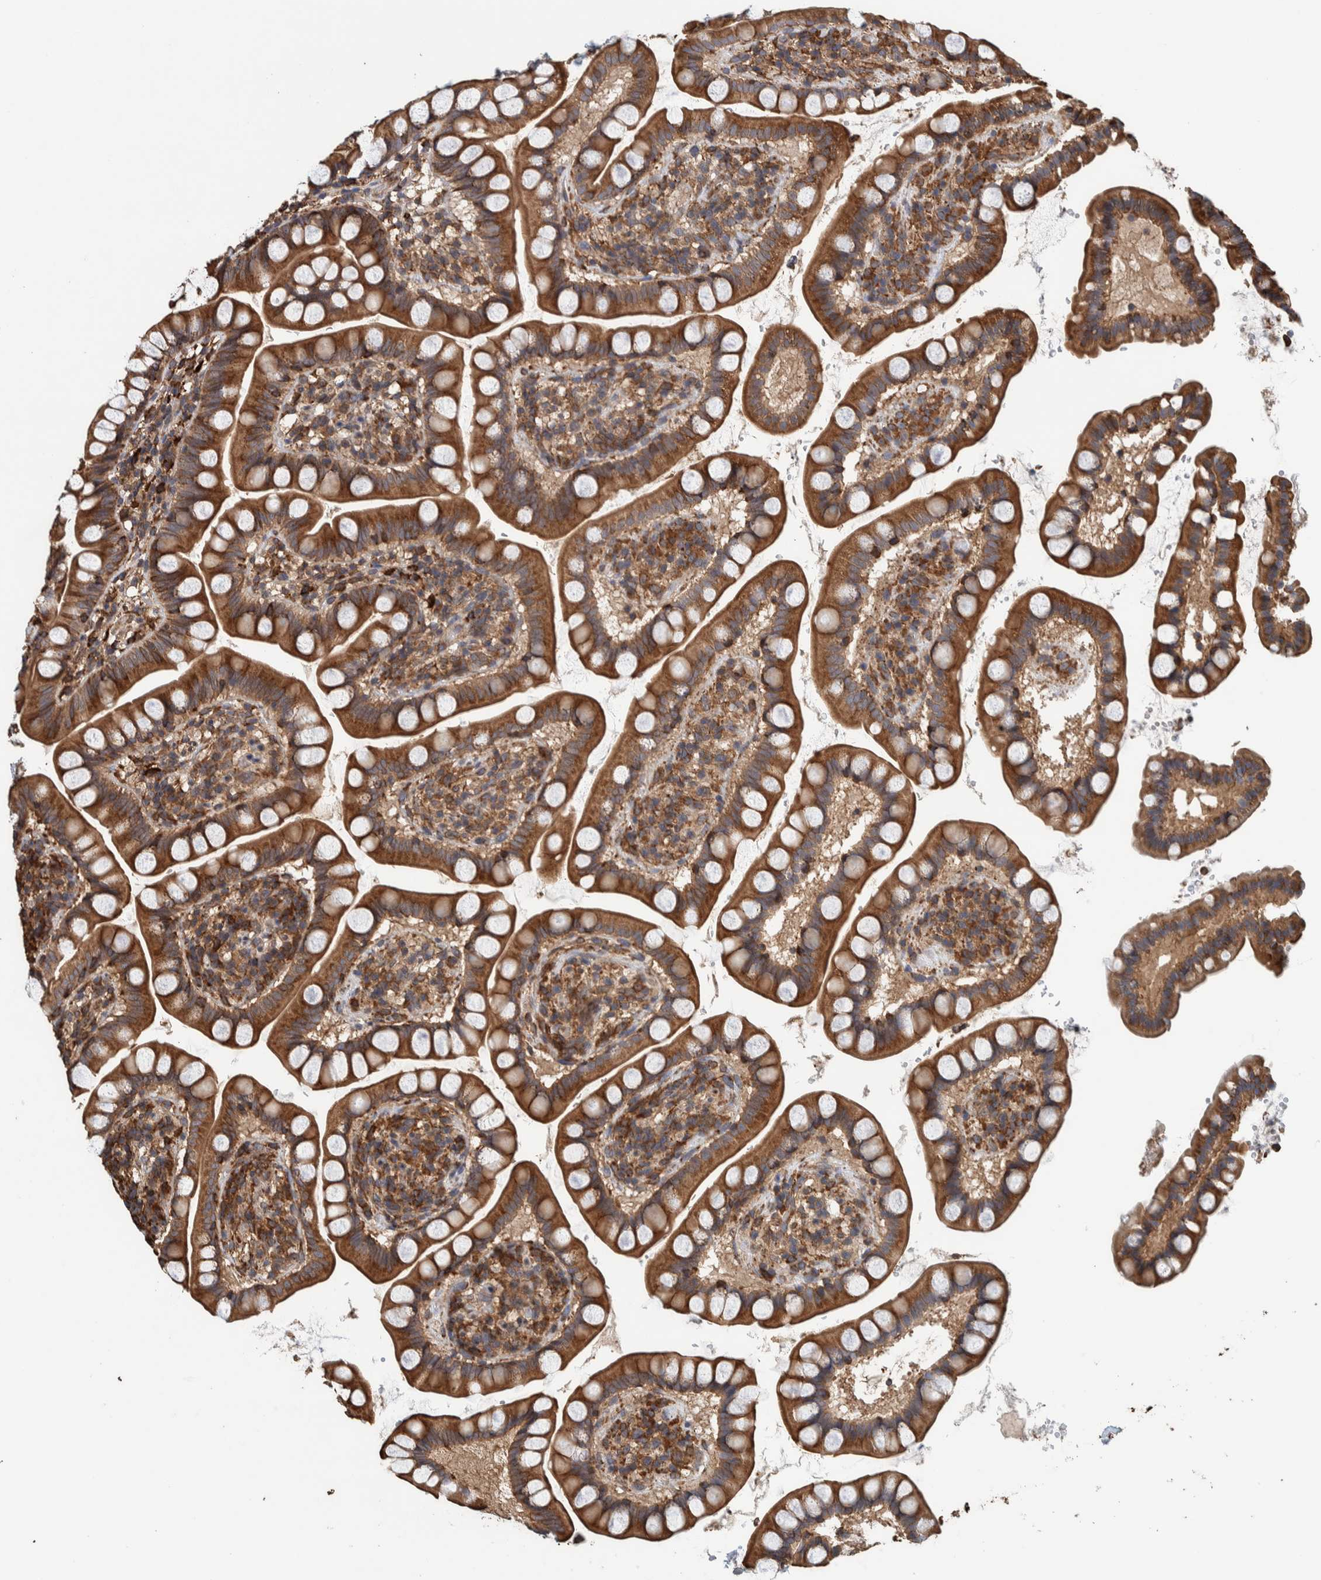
{"staining": {"intensity": "moderate", "quantity": ">75%", "location": "cytoplasmic/membranous"}, "tissue": "small intestine", "cell_type": "Glandular cells", "image_type": "normal", "snomed": [{"axis": "morphology", "description": "Normal tissue, NOS"}, {"axis": "topography", "description": "Small intestine"}], "caption": "A photomicrograph showing moderate cytoplasmic/membranous positivity in about >75% of glandular cells in benign small intestine, as visualized by brown immunohistochemical staining.", "gene": "PLA2G3", "patient": {"sex": "female", "age": 84}}